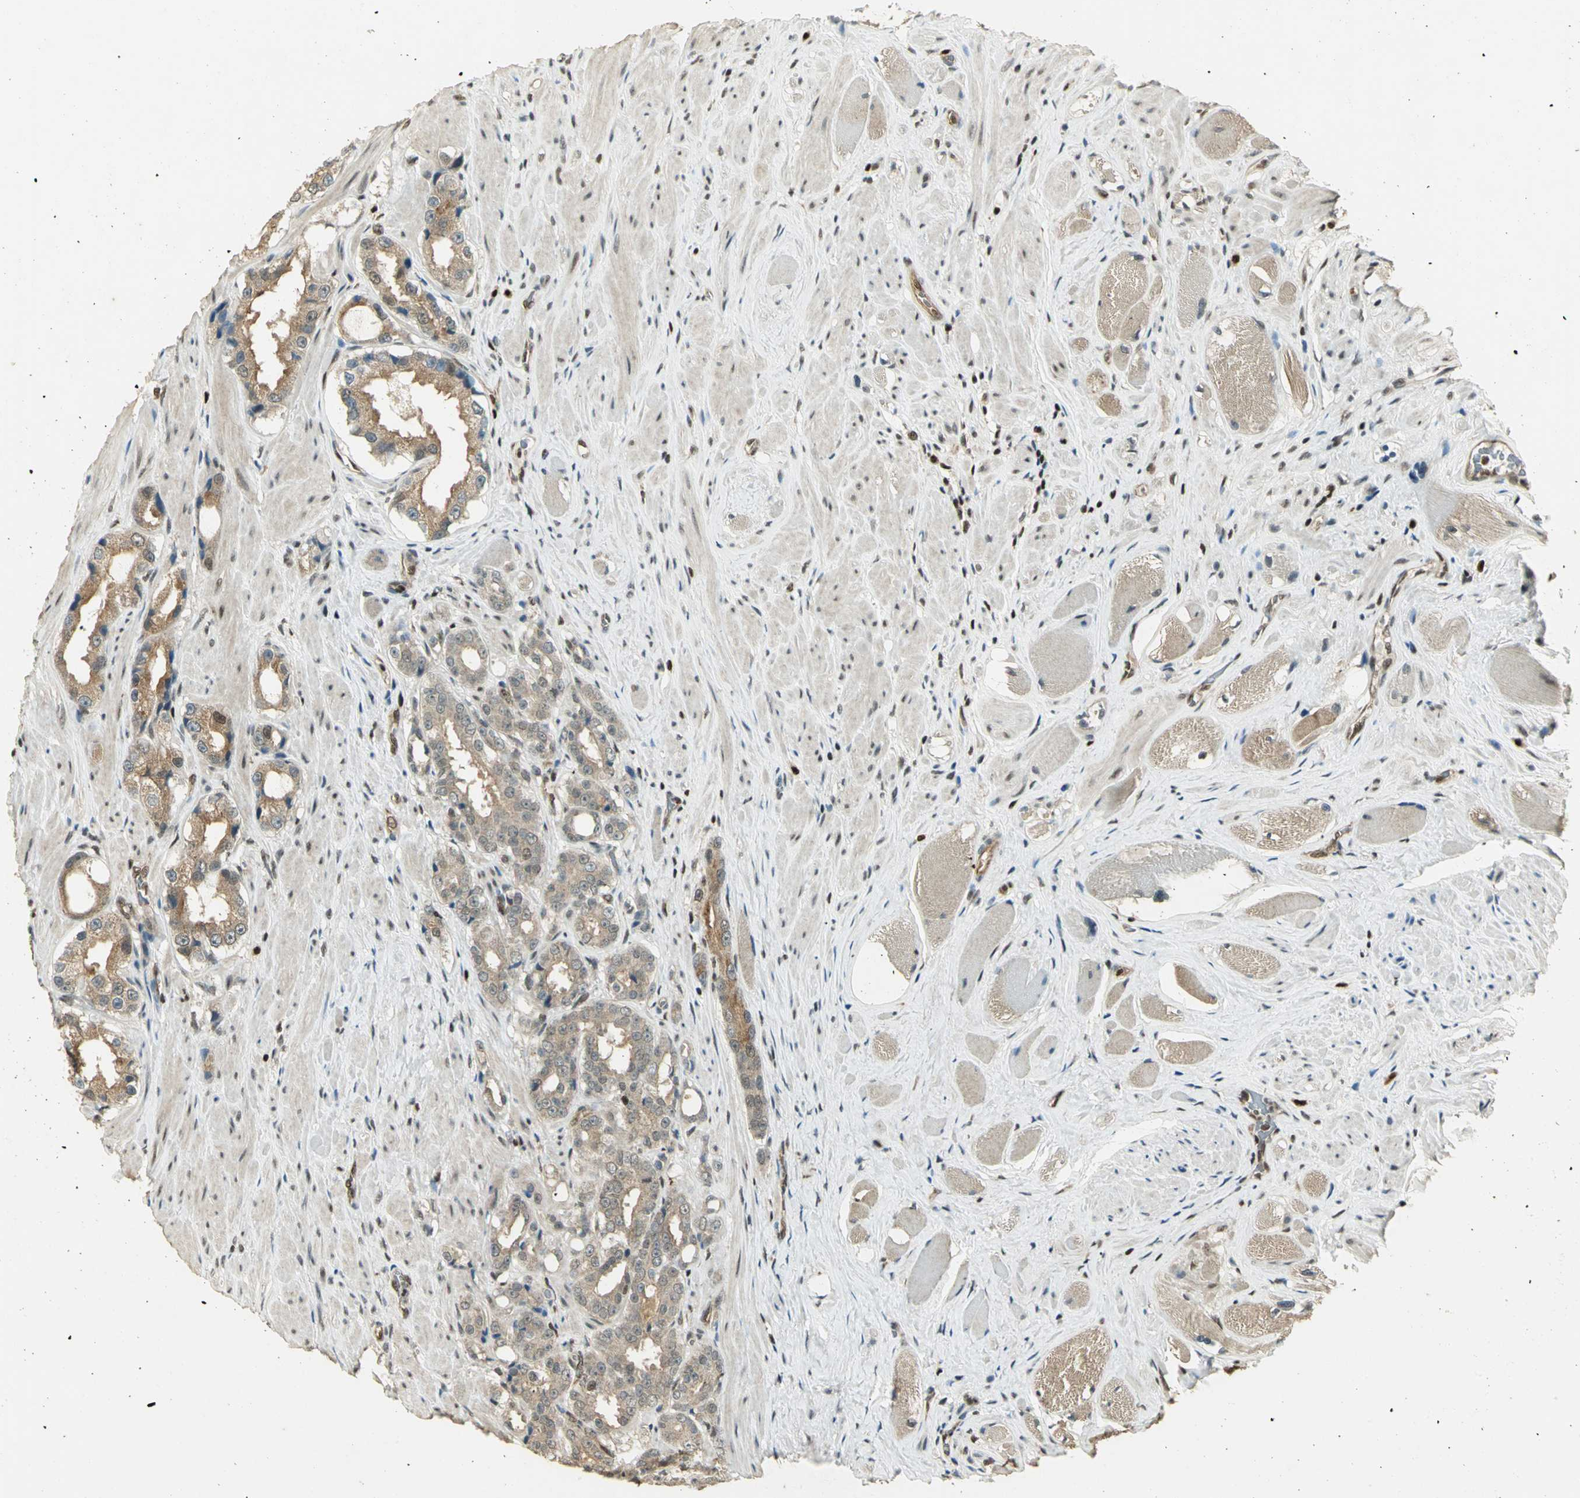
{"staining": {"intensity": "moderate", "quantity": ">75%", "location": "cytoplasmic/membranous"}, "tissue": "prostate cancer", "cell_type": "Tumor cells", "image_type": "cancer", "snomed": [{"axis": "morphology", "description": "Adenocarcinoma, Medium grade"}, {"axis": "topography", "description": "Prostate"}], "caption": "Protein staining by immunohistochemistry shows moderate cytoplasmic/membranous expression in about >75% of tumor cells in prostate cancer (medium-grade adenocarcinoma).", "gene": "ELF1", "patient": {"sex": "male", "age": 60}}